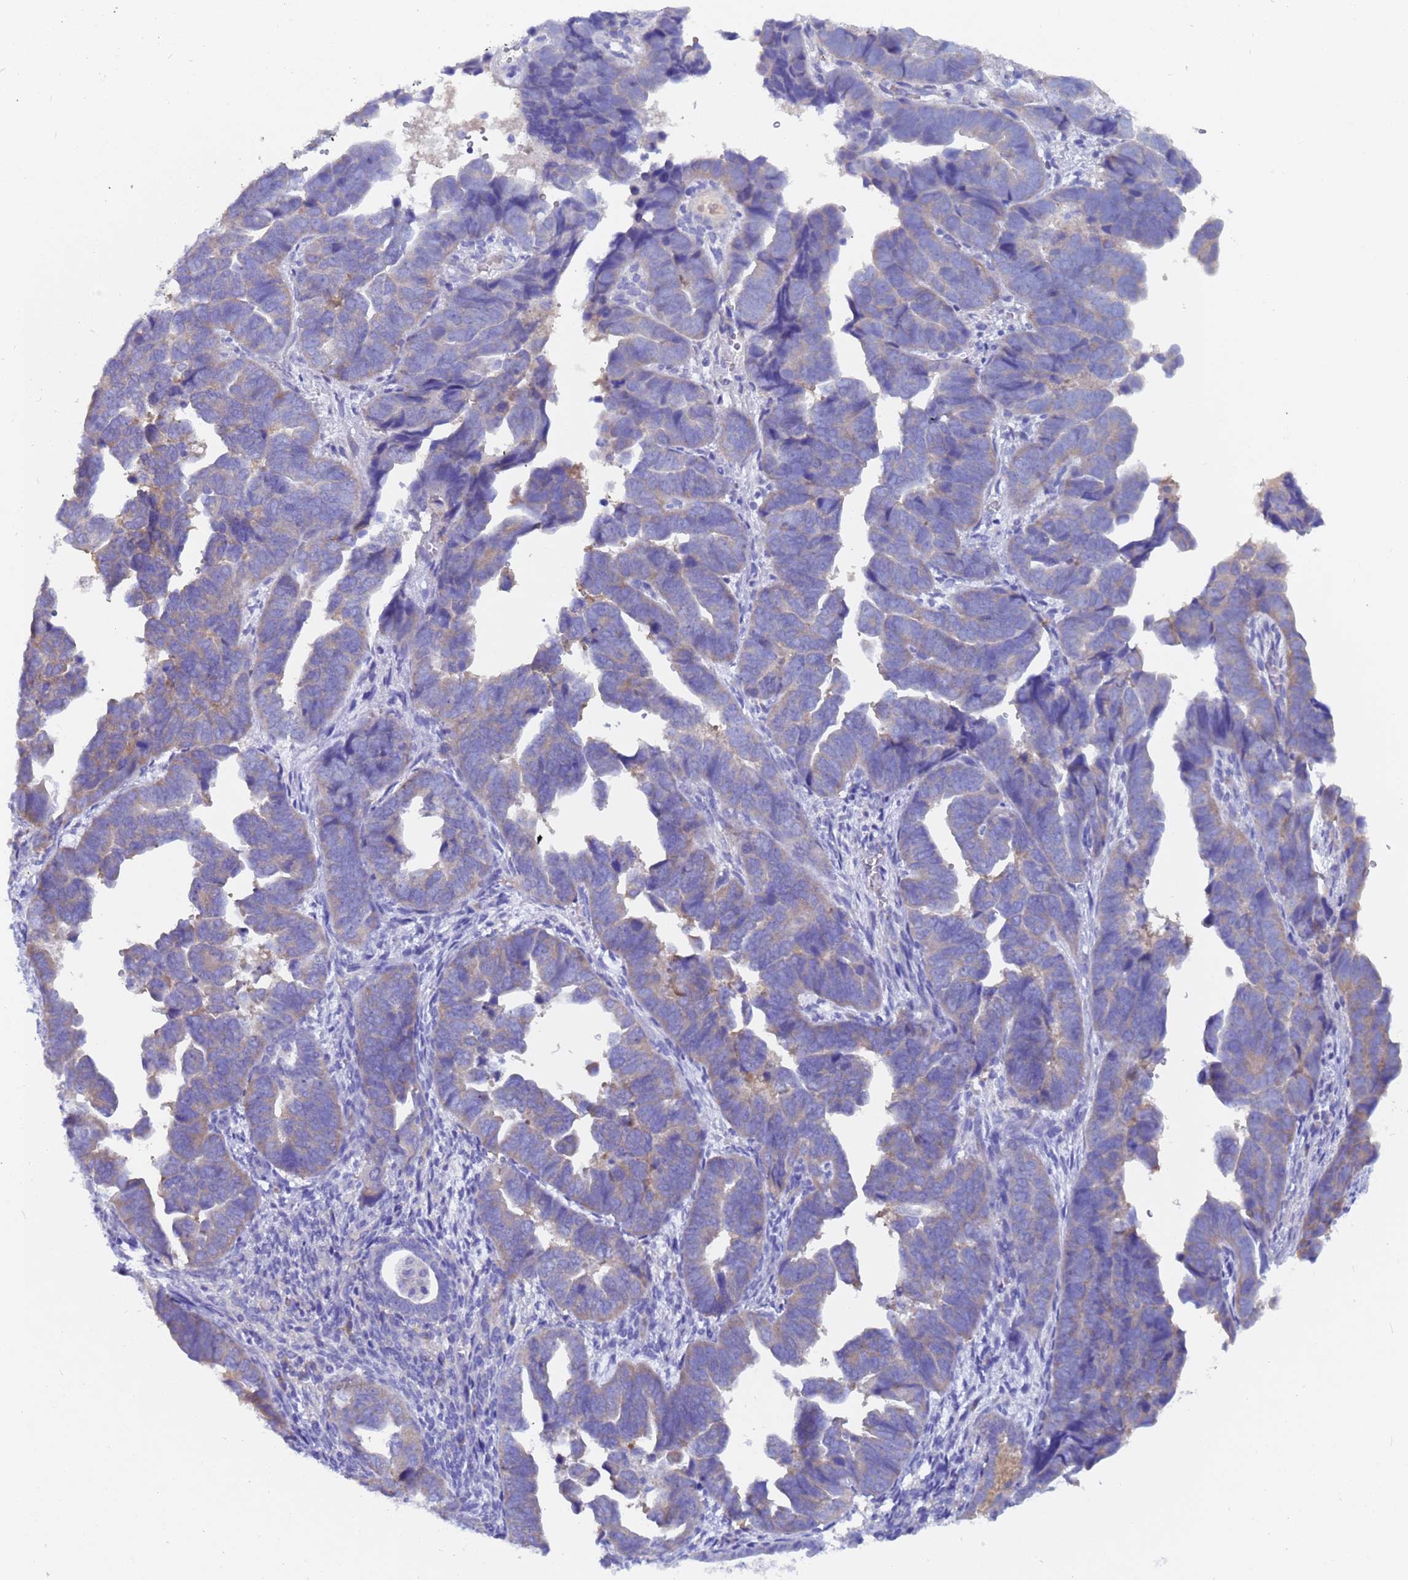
{"staining": {"intensity": "negative", "quantity": "none", "location": "none"}, "tissue": "endometrial cancer", "cell_type": "Tumor cells", "image_type": "cancer", "snomed": [{"axis": "morphology", "description": "Adenocarcinoma, NOS"}, {"axis": "topography", "description": "Endometrium"}], "caption": "Endometrial adenocarcinoma was stained to show a protein in brown. There is no significant staining in tumor cells. (DAB immunohistochemistry visualized using brightfield microscopy, high magnification).", "gene": "UBE2O", "patient": {"sex": "female", "age": 75}}